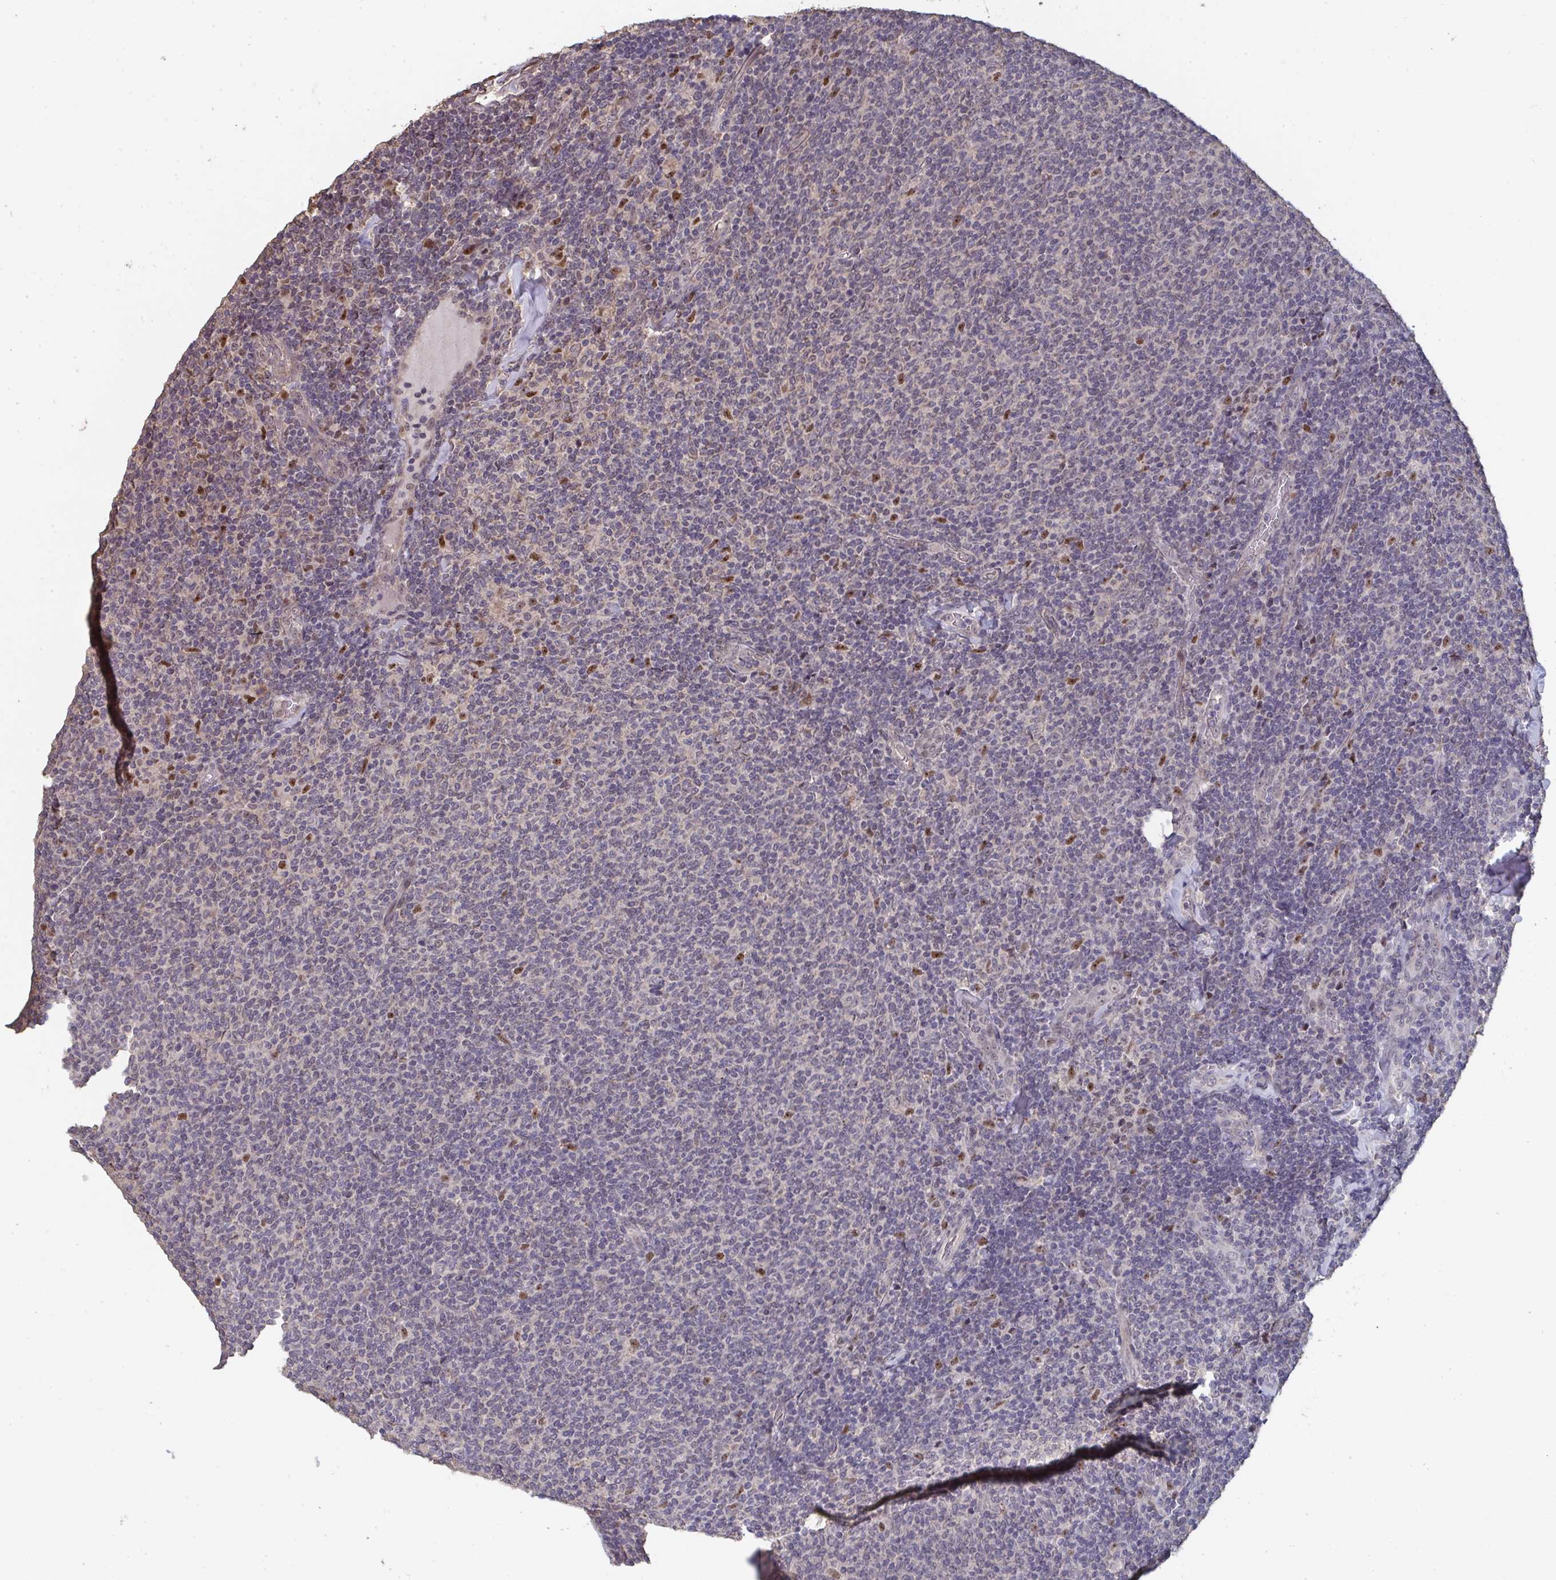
{"staining": {"intensity": "negative", "quantity": "none", "location": "none"}, "tissue": "lymphoma", "cell_type": "Tumor cells", "image_type": "cancer", "snomed": [{"axis": "morphology", "description": "Malignant lymphoma, non-Hodgkin's type, Low grade"}, {"axis": "topography", "description": "Lymph node"}], "caption": "Tumor cells show no significant protein staining in lymphoma.", "gene": "LIX1", "patient": {"sex": "male", "age": 52}}